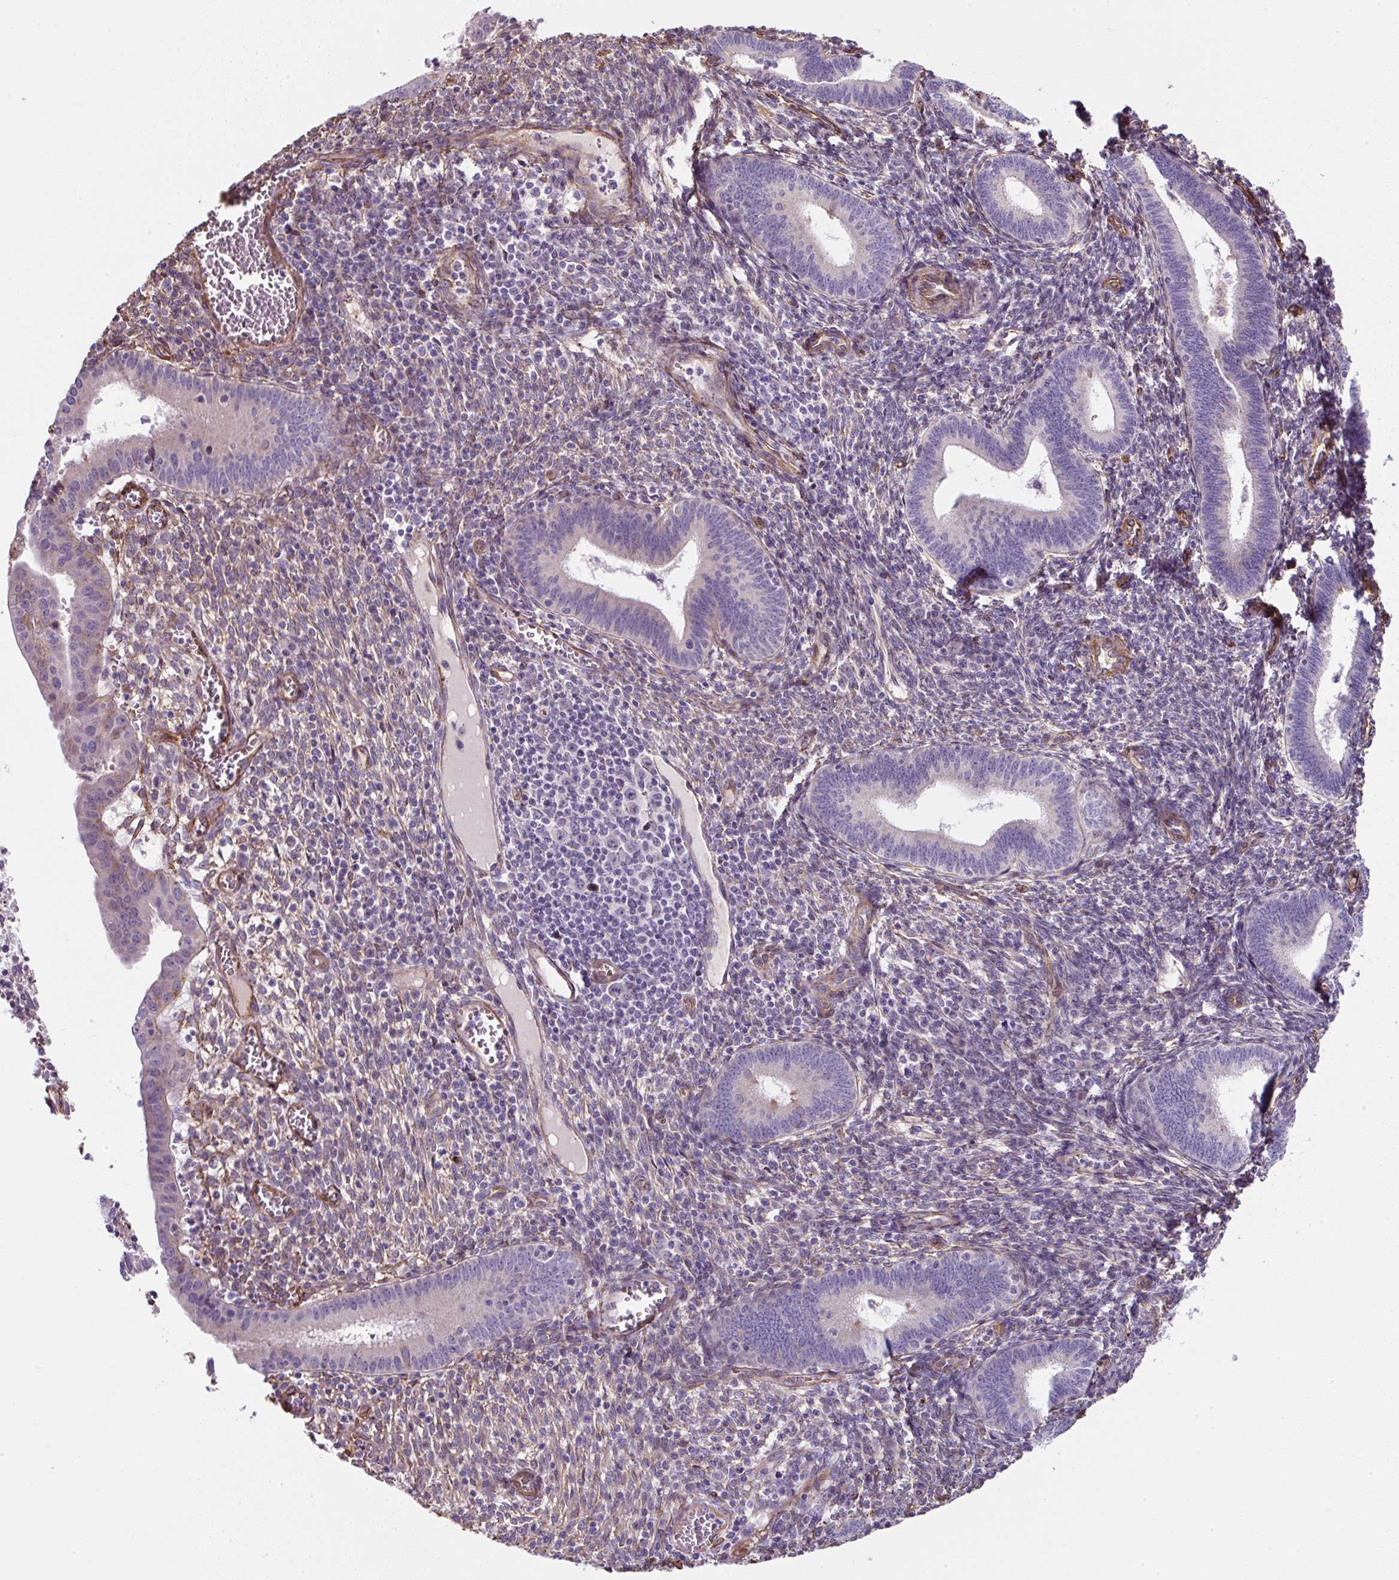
{"staining": {"intensity": "moderate", "quantity": "<25%", "location": "cytoplasmic/membranous"}, "tissue": "endometrium", "cell_type": "Cells in endometrial stroma", "image_type": "normal", "snomed": [{"axis": "morphology", "description": "Normal tissue, NOS"}, {"axis": "topography", "description": "Endometrium"}], "caption": "Moderate cytoplasmic/membranous protein staining is present in approximately <25% of cells in endometrial stroma in endometrium. The staining was performed using DAB, with brown indicating positive protein expression. Nuclei are stained blue with hematoxylin.", "gene": "ANKUB1", "patient": {"sex": "female", "age": 41}}